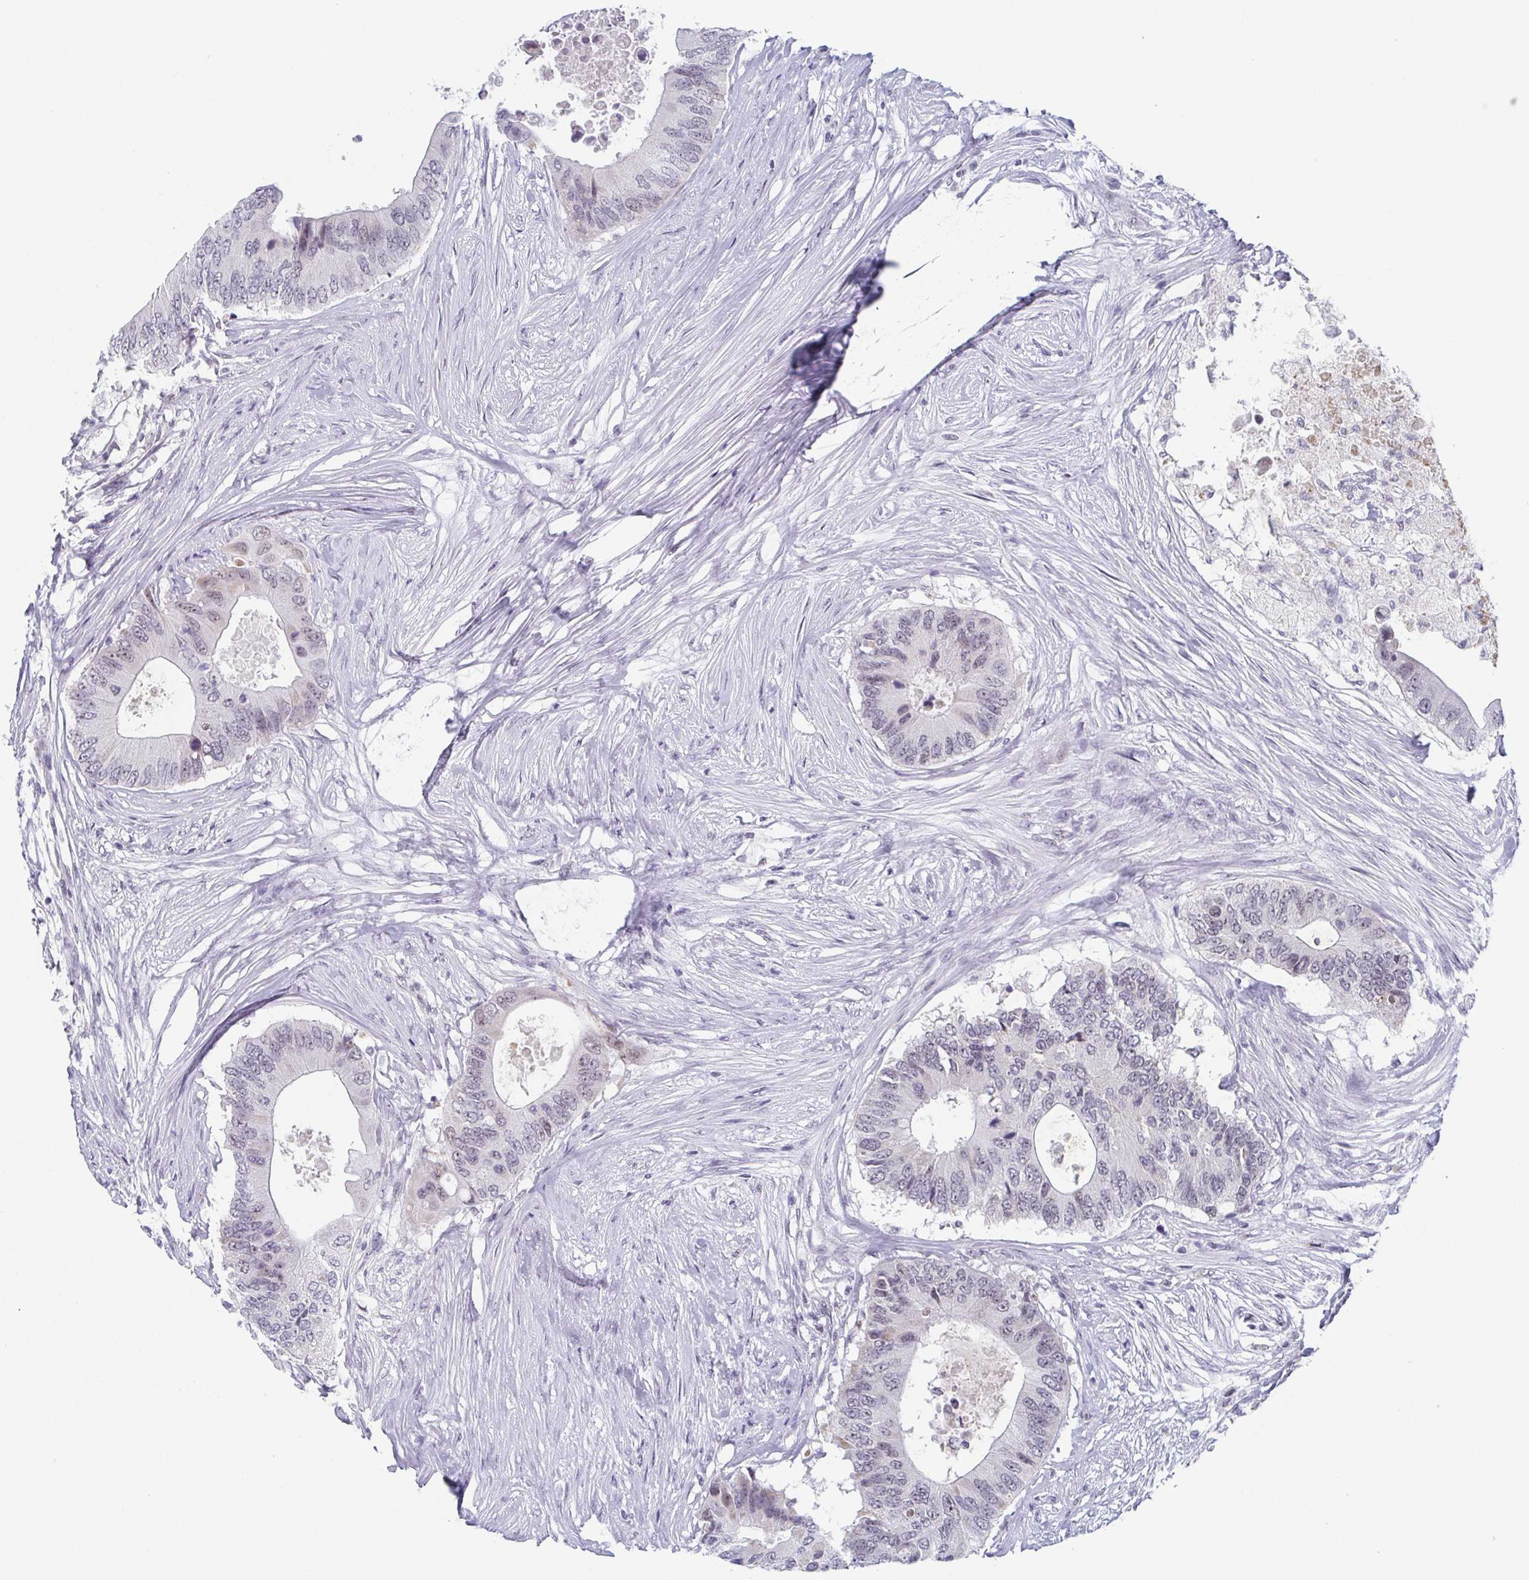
{"staining": {"intensity": "weak", "quantity": "<25%", "location": "cytoplasmic/membranous,nuclear"}, "tissue": "colorectal cancer", "cell_type": "Tumor cells", "image_type": "cancer", "snomed": [{"axis": "morphology", "description": "Adenocarcinoma, NOS"}, {"axis": "topography", "description": "Colon"}], "caption": "Human colorectal adenocarcinoma stained for a protein using immunohistochemistry (IHC) demonstrates no positivity in tumor cells.", "gene": "EXOSC7", "patient": {"sex": "male", "age": 71}}